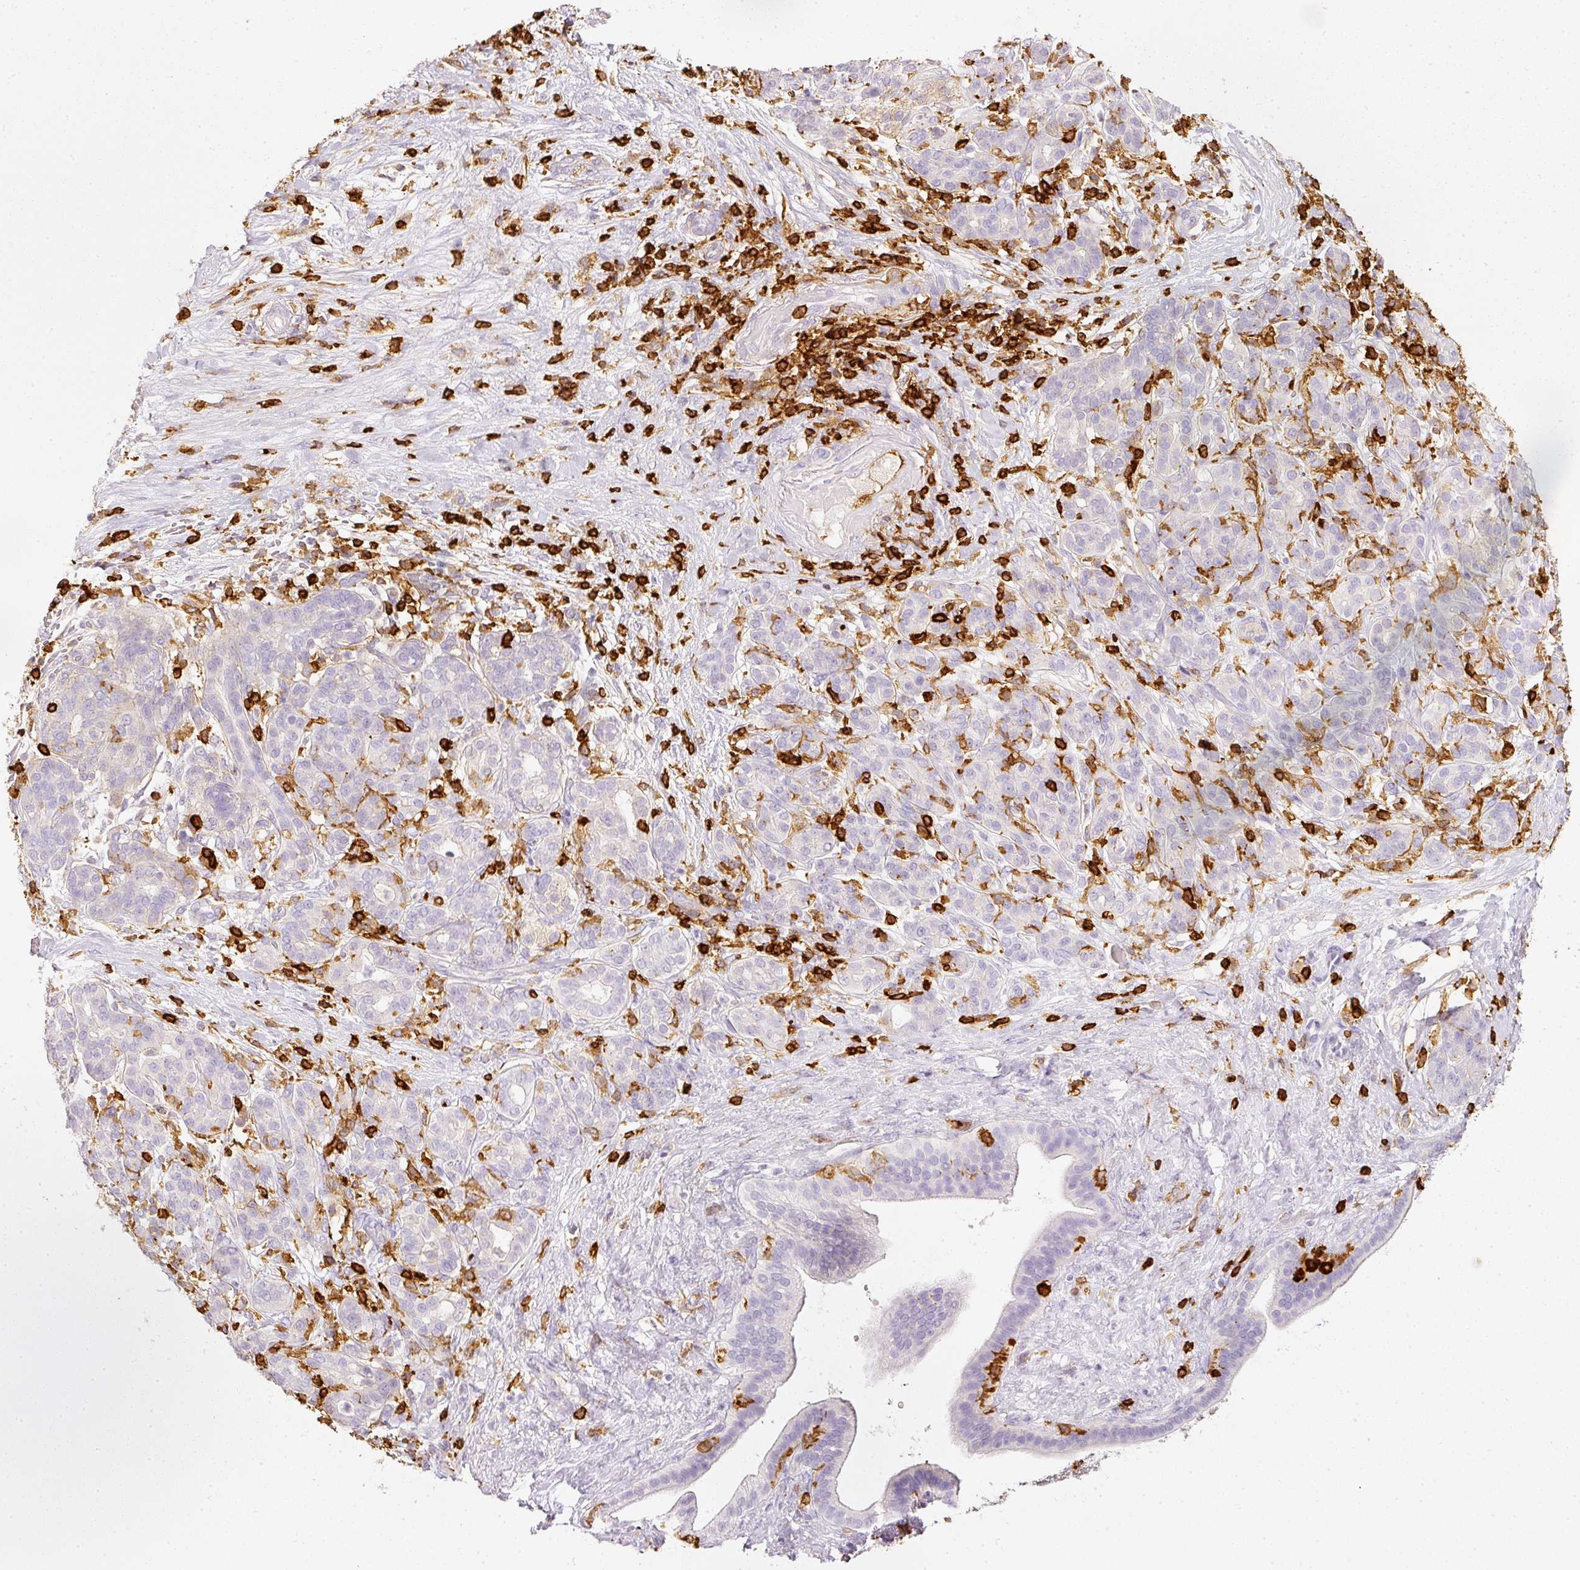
{"staining": {"intensity": "negative", "quantity": "none", "location": "none"}, "tissue": "pancreatic cancer", "cell_type": "Tumor cells", "image_type": "cancer", "snomed": [{"axis": "morphology", "description": "Adenocarcinoma, NOS"}, {"axis": "topography", "description": "Pancreas"}], "caption": "Micrograph shows no significant protein expression in tumor cells of pancreatic cancer.", "gene": "EVL", "patient": {"sex": "male", "age": 44}}